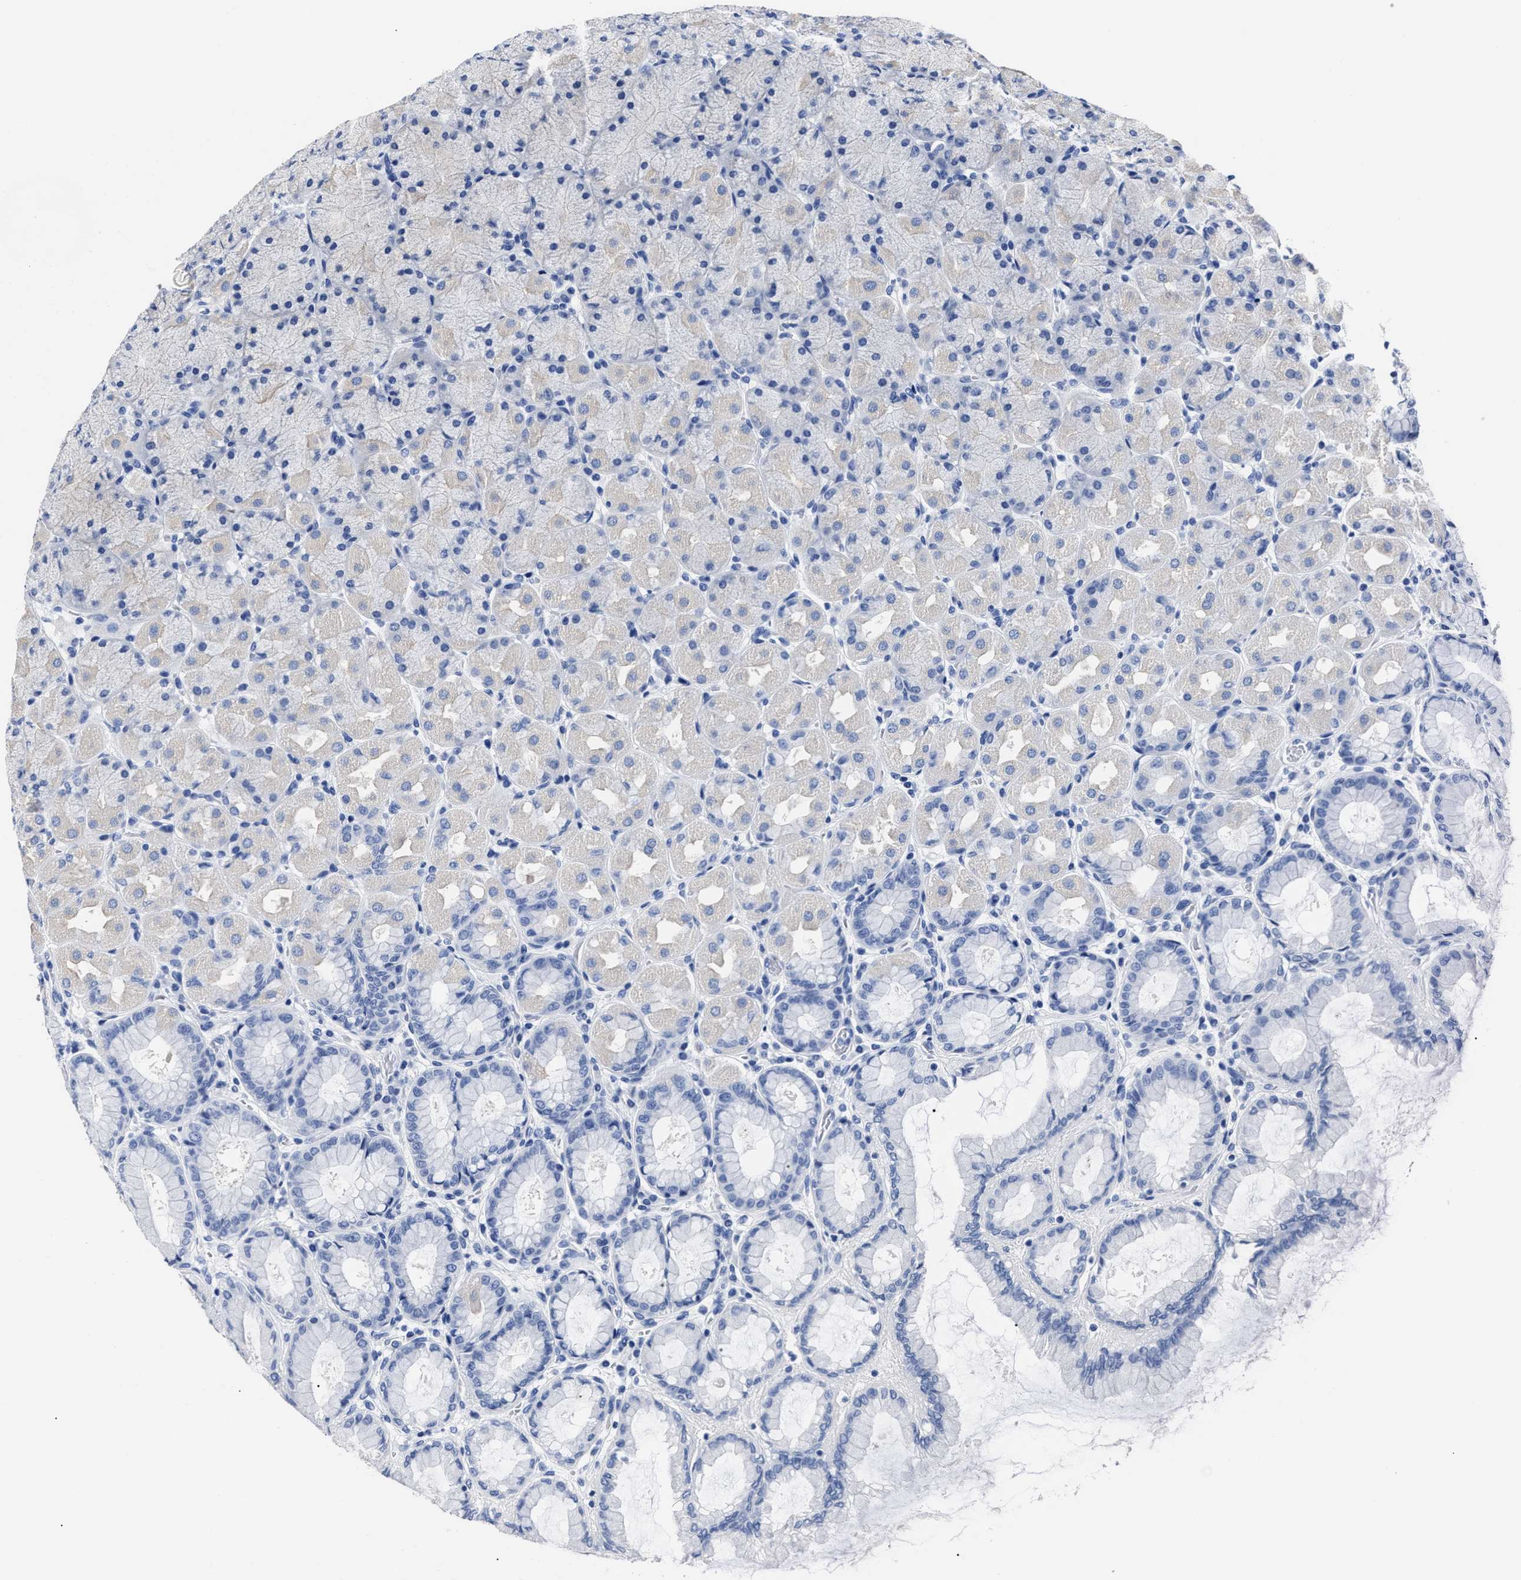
{"staining": {"intensity": "negative", "quantity": "none", "location": "none"}, "tissue": "stomach", "cell_type": "Glandular cells", "image_type": "normal", "snomed": [{"axis": "morphology", "description": "Normal tissue, NOS"}, {"axis": "topography", "description": "Stomach, upper"}], "caption": "Immunohistochemistry of benign stomach displays no staining in glandular cells. (Immunohistochemistry (ihc), brightfield microscopy, high magnification).", "gene": "ALPG", "patient": {"sex": "female", "age": 56}}